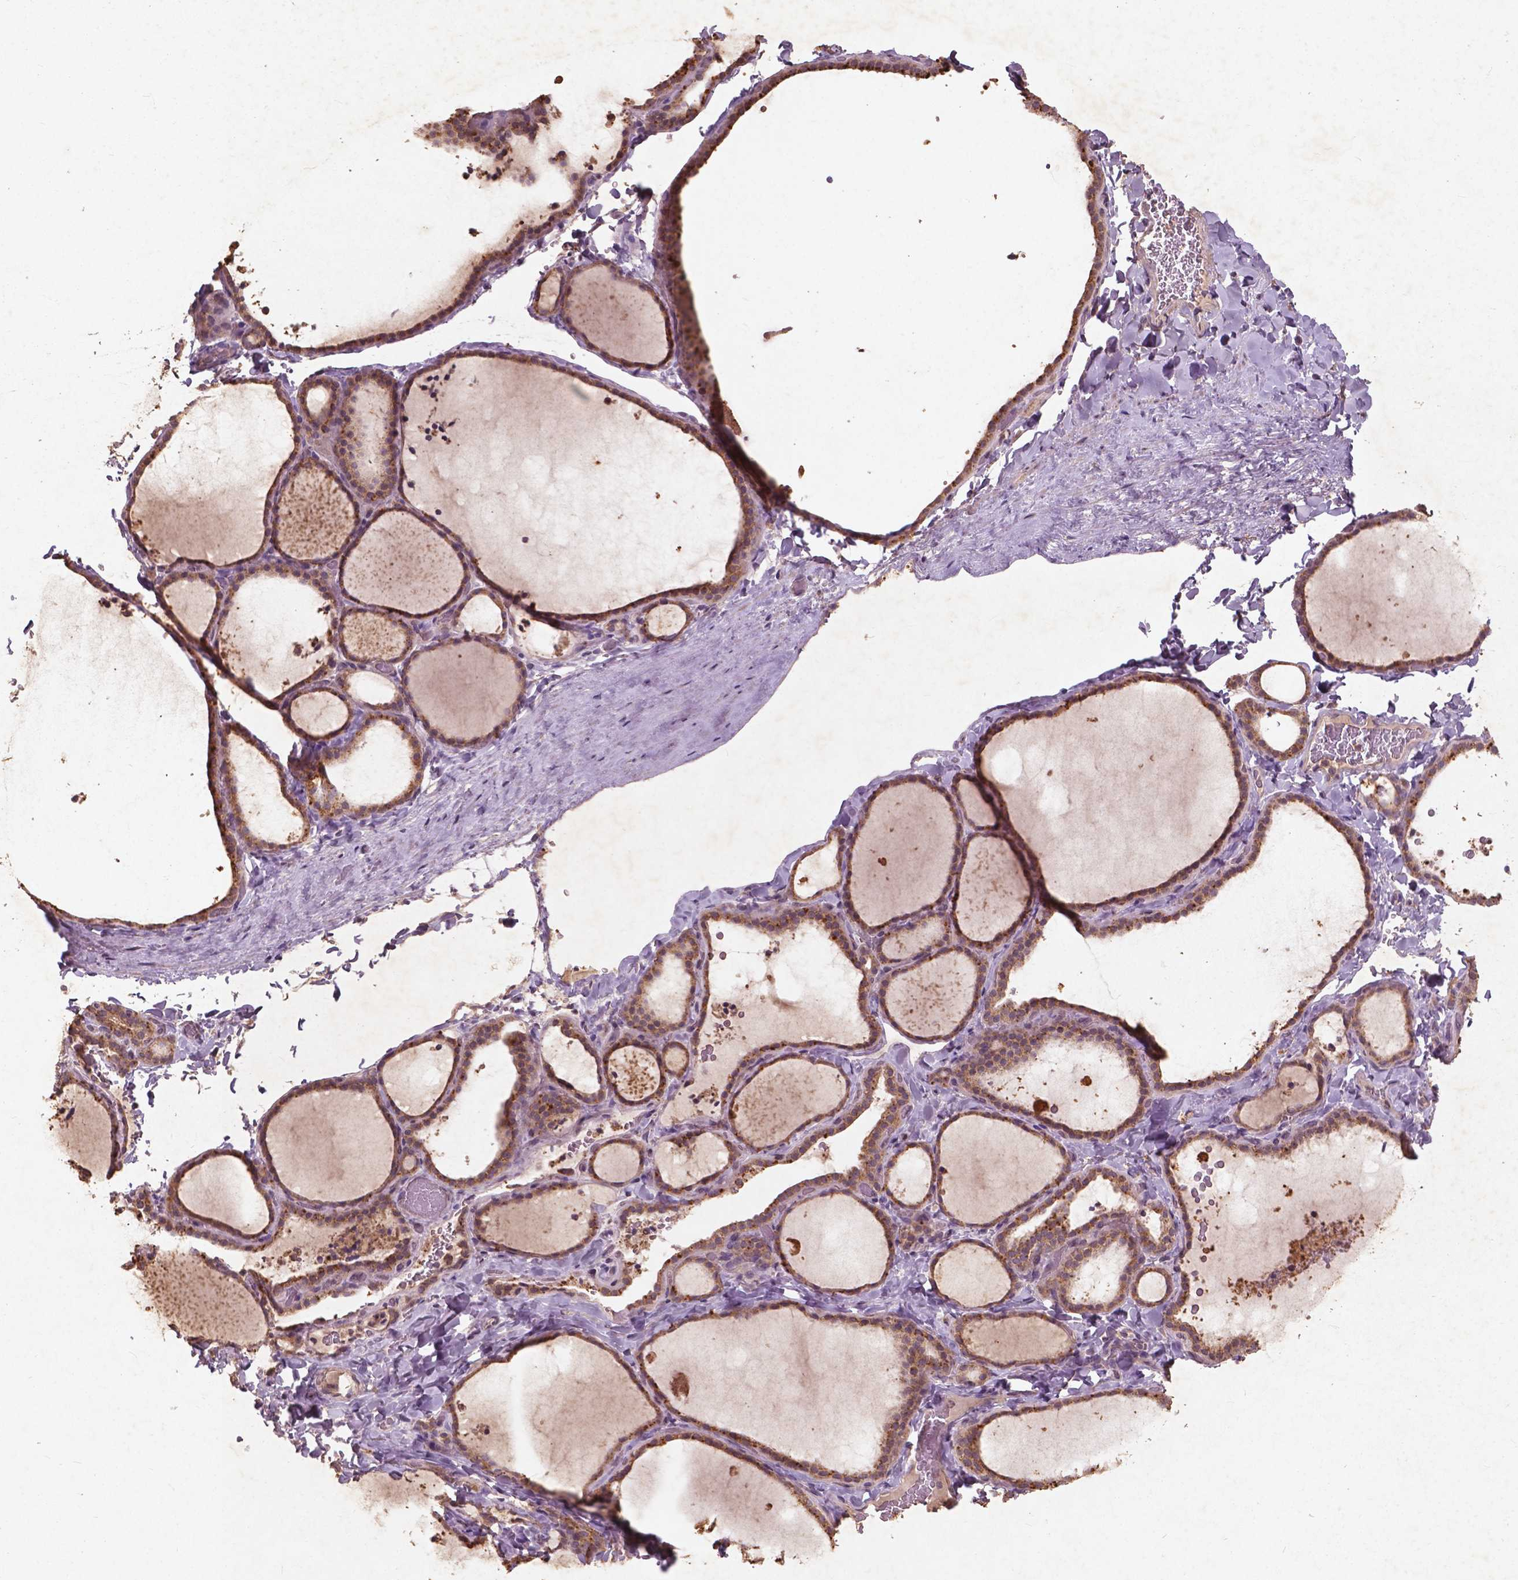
{"staining": {"intensity": "moderate", "quantity": ">75%", "location": "cytoplasmic/membranous"}, "tissue": "thyroid gland", "cell_type": "Glandular cells", "image_type": "normal", "snomed": [{"axis": "morphology", "description": "Normal tissue, NOS"}, {"axis": "topography", "description": "Thyroid gland"}], "caption": "High-magnification brightfield microscopy of benign thyroid gland stained with DAB (brown) and counterstained with hematoxylin (blue). glandular cells exhibit moderate cytoplasmic/membranous expression is seen in about>75% of cells.", "gene": "ST6GALNAC5", "patient": {"sex": "female", "age": 22}}